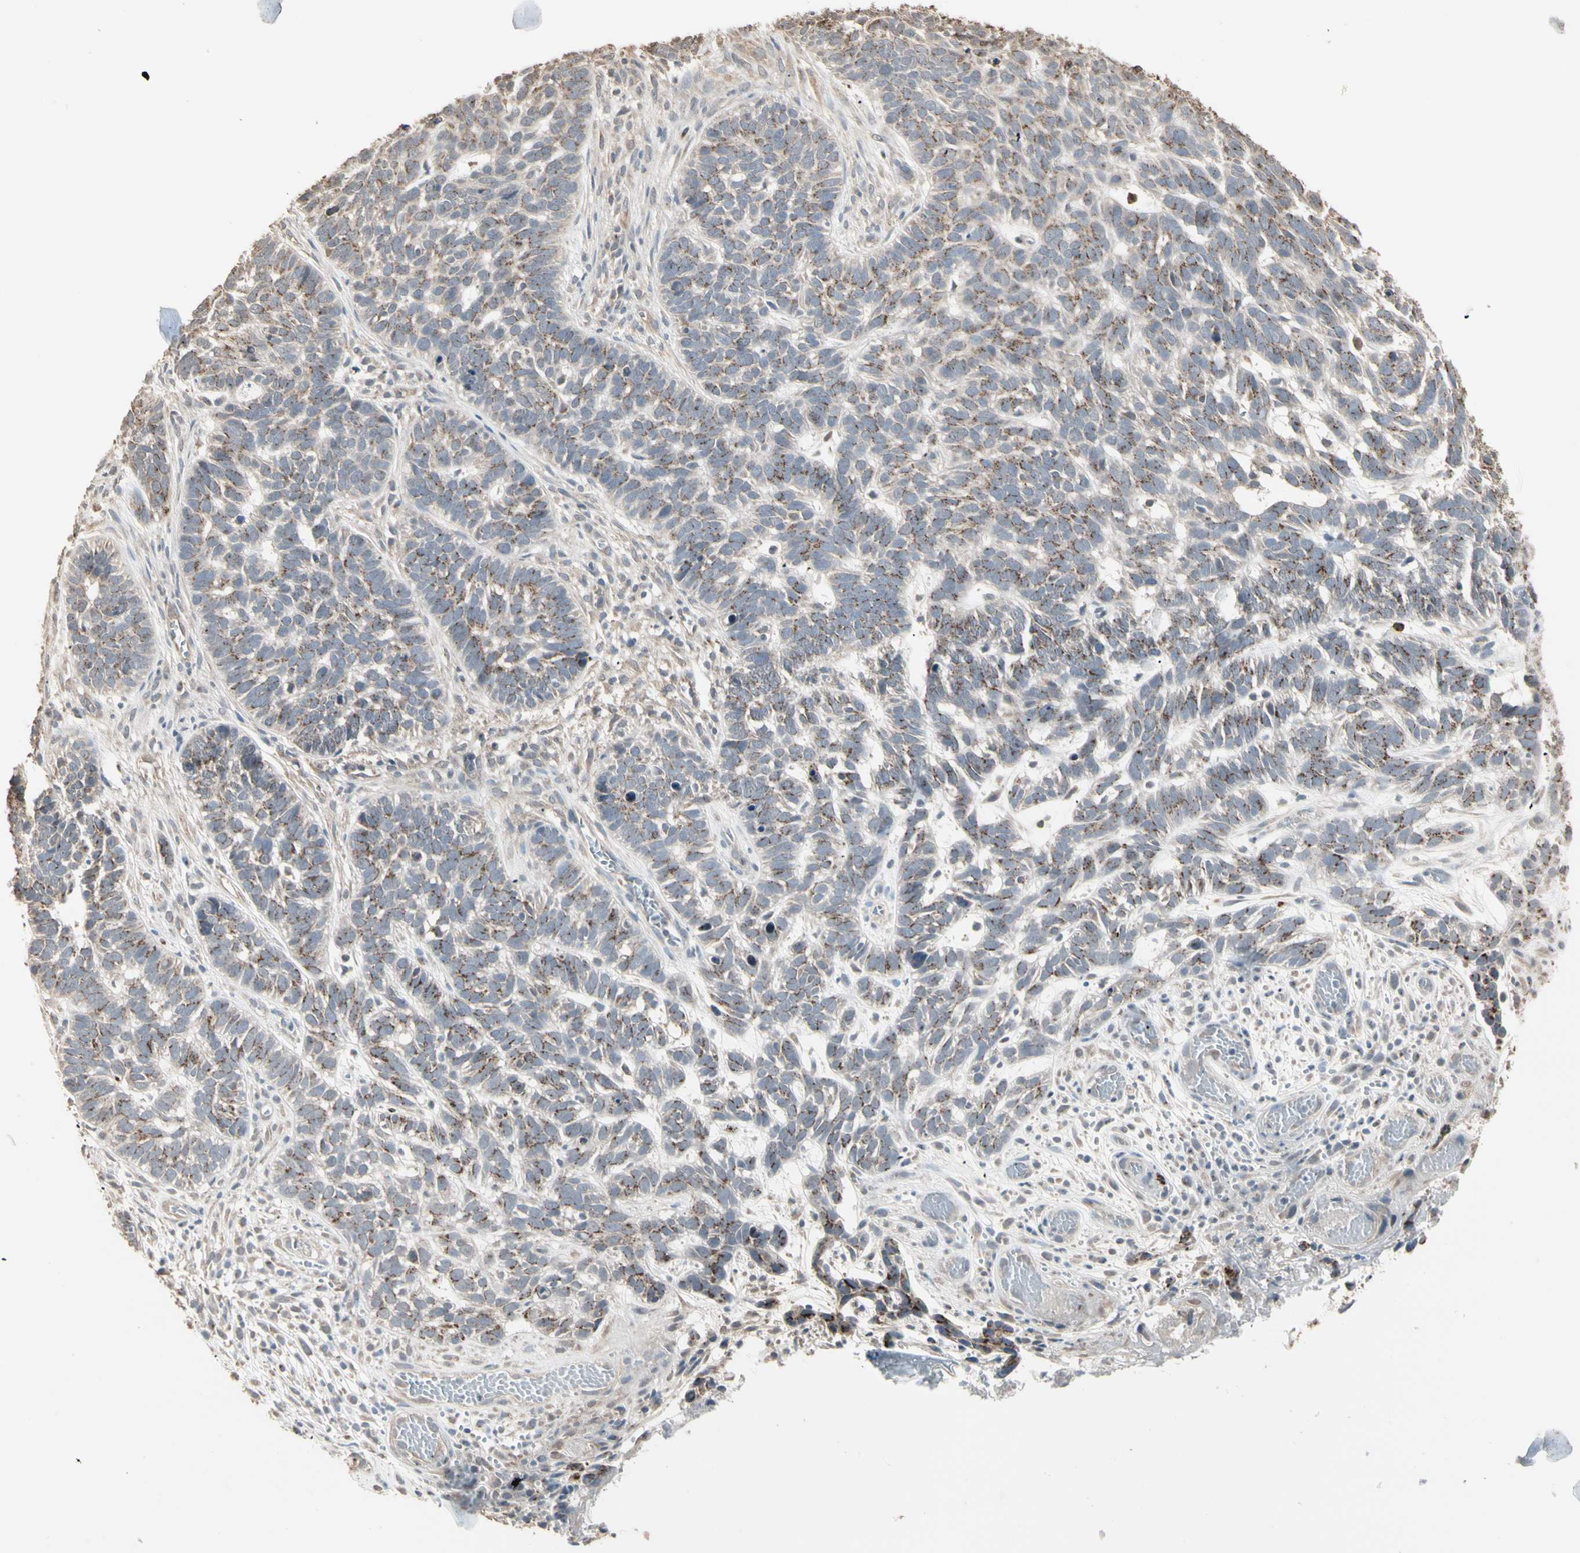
{"staining": {"intensity": "moderate", "quantity": "25%-75%", "location": "cytoplasmic/membranous"}, "tissue": "skin cancer", "cell_type": "Tumor cells", "image_type": "cancer", "snomed": [{"axis": "morphology", "description": "Basal cell carcinoma"}, {"axis": "topography", "description": "Skin"}], "caption": "IHC micrograph of human skin cancer stained for a protein (brown), which displays medium levels of moderate cytoplasmic/membranous expression in about 25%-75% of tumor cells.", "gene": "GALNT3", "patient": {"sex": "male", "age": 87}}